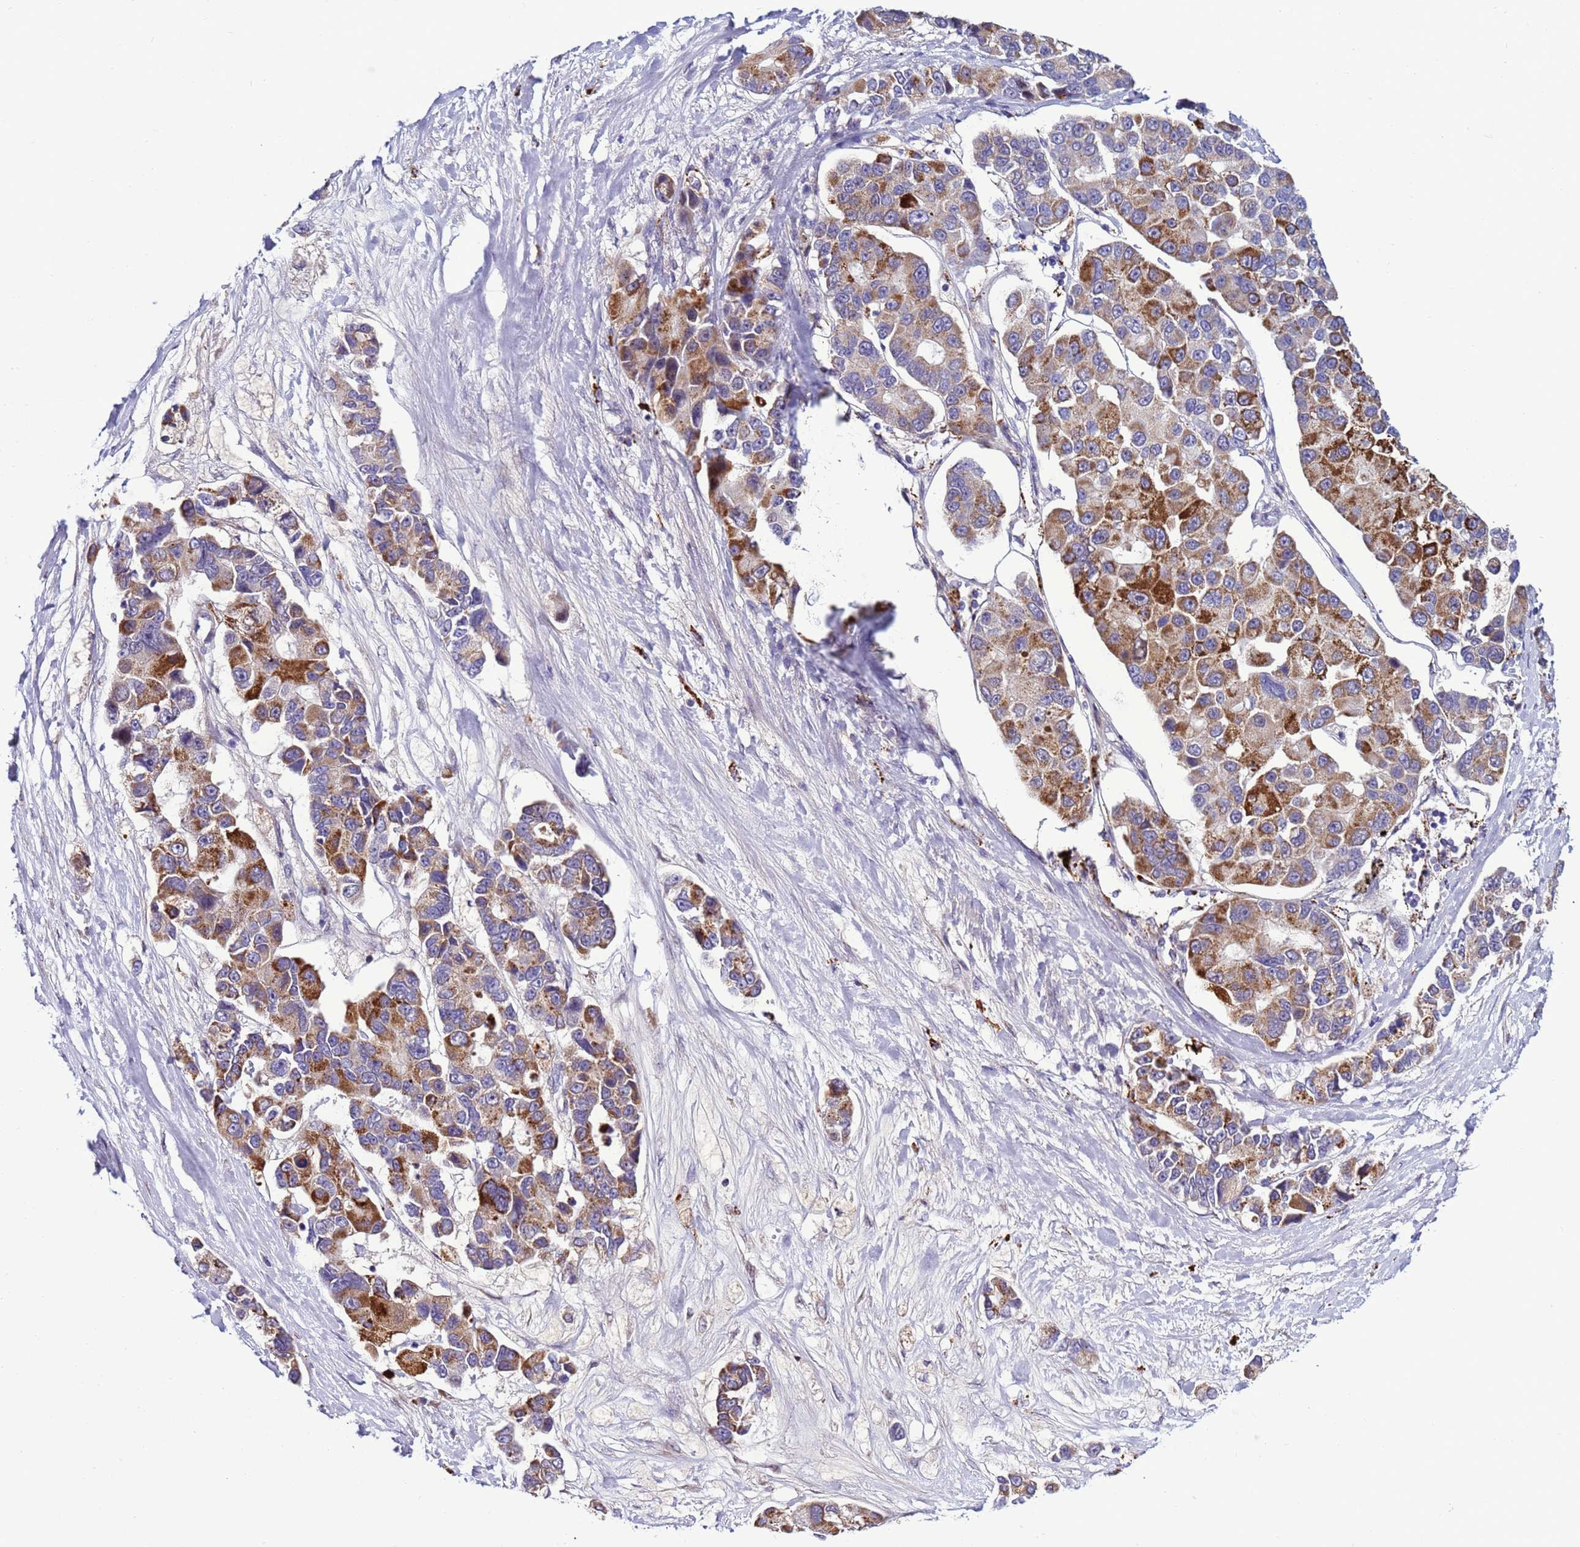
{"staining": {"intensity": "strong", "quantity": "25%-75%", "location": "cytoplasmic/membranous"}, "tissue": "lung cancer", "cell_type": "Tumor cells", "image_type": "cancer", "snomed": [{"axis": "morphology", "description": "Adenocarcinoma, NOS"}, {"axis": "topography", "description": "Lung"}], "caption": "Human lung cancer stained with a protein marker displays strong staining in tumor cells.", "gene": "NAT2", "patient": {"sex": "female", "age": 54}}